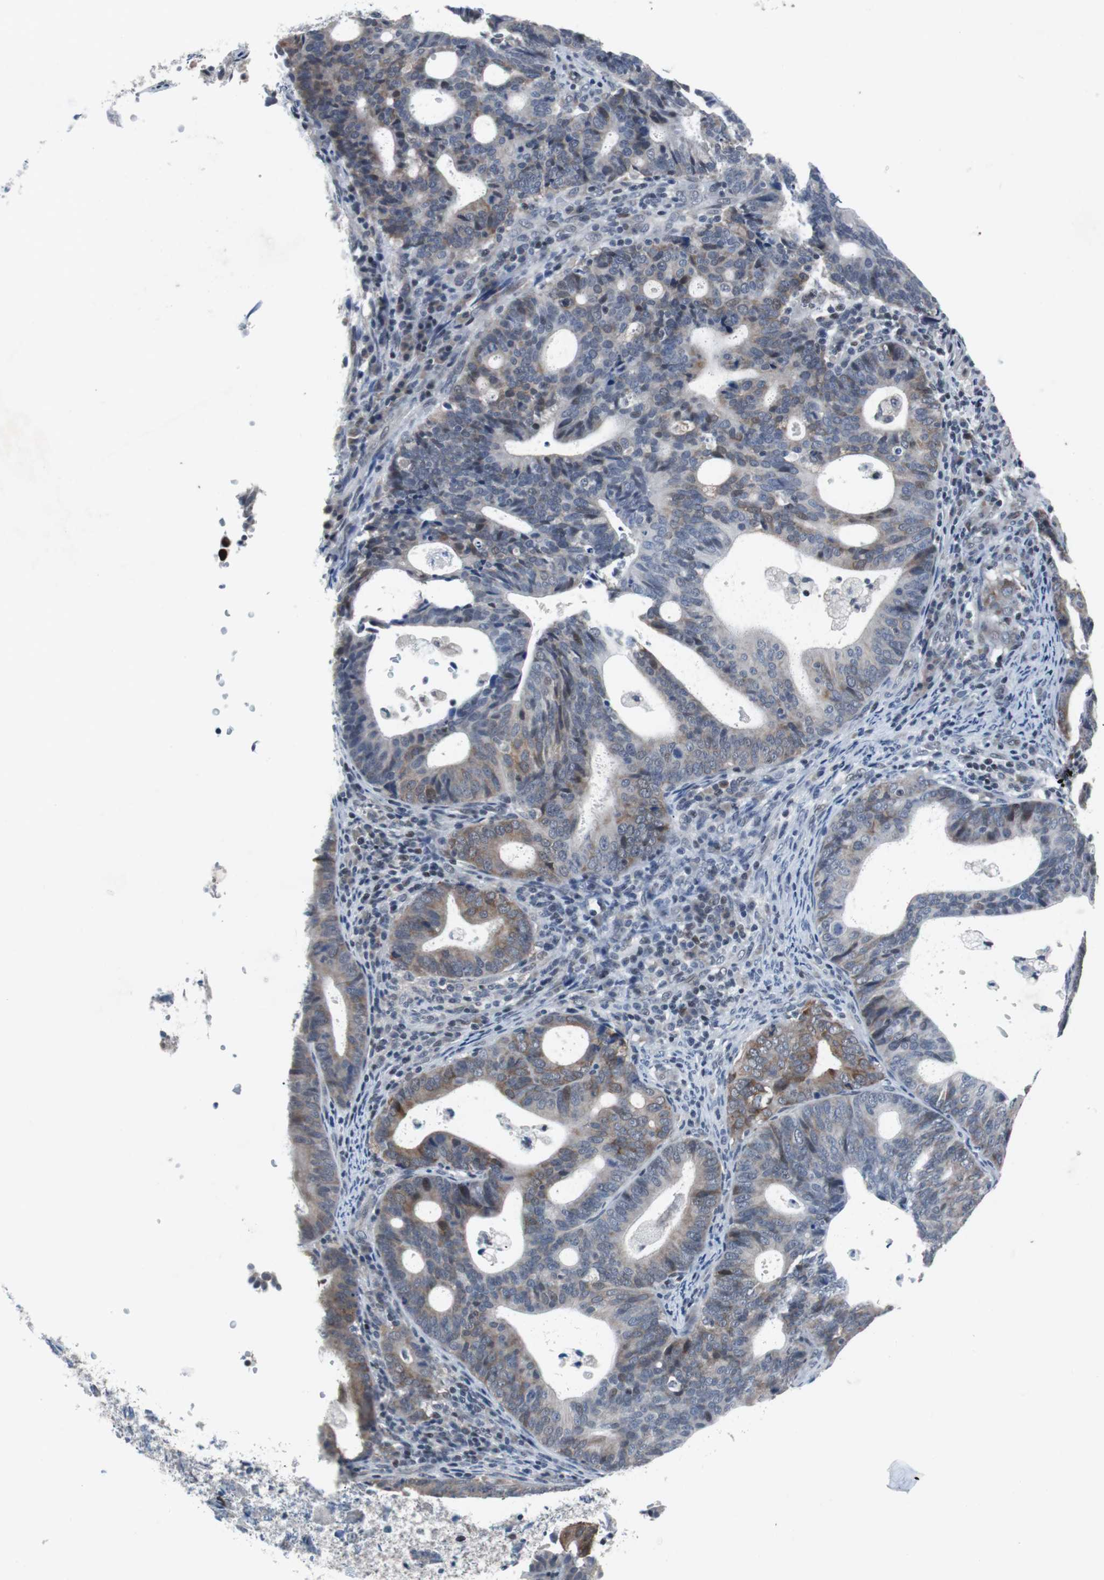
{"staining": {"intensity": "weak", "quantity": "<25%", "location": "cytoplasmic/membranous,nuclear"}, "tissue": "endometrial cancer", "cell_type": "Tumor cells", "image_type": "cancer", "snomed": [{"axis": "morphology", "description": "Adenocarcinoma, NOS"}, {"axis": "topography", "description": "Uterus"}], "caption": "High power microscopy image of an IHC image of endometrial cancer (adenocarcinoma), revealing no significant positivity in tumor cells.", "gene": "TP63", "patient": {"sex": "female", "age": 83}}